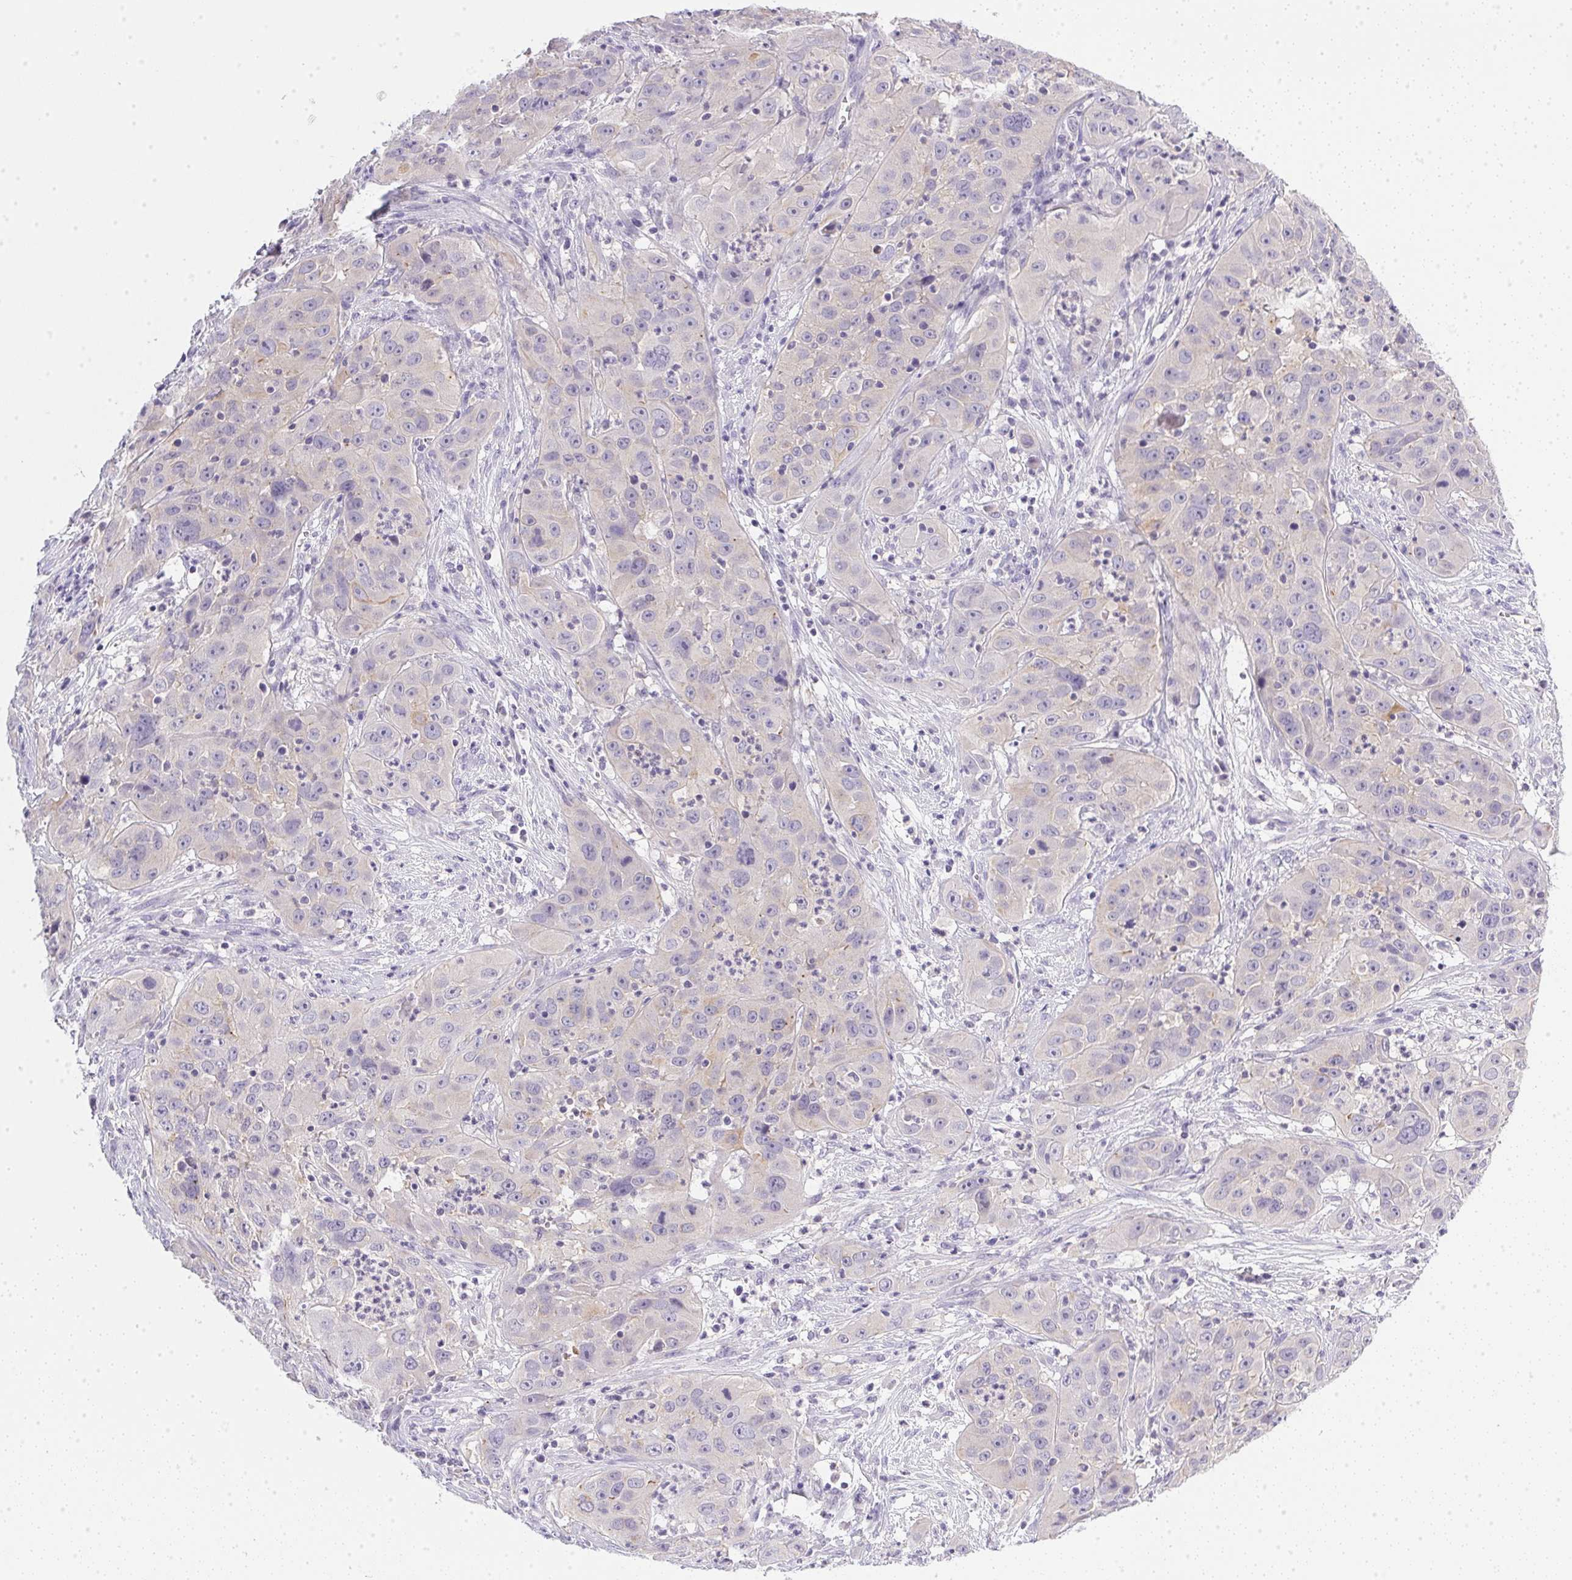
{"staining": {"intensity": "negative", "quantity": "none", "location": "none"}, "tissue": "cervical cancer", "cell_type": "Tumor cells", "image_type": "cancer", "snomed": [{"axis": "morphology", "description": "Squamous cell carcinoma, NOS"}, {"axis": "topography", "description": "Cervix"}], "caption": "Micrograph shows no significant protein staining in tumor cells of cervical cancer (squamous cell carcinoma).", "gene": "SLC17A7", "patient": {"sex": "female", "age": 32}}